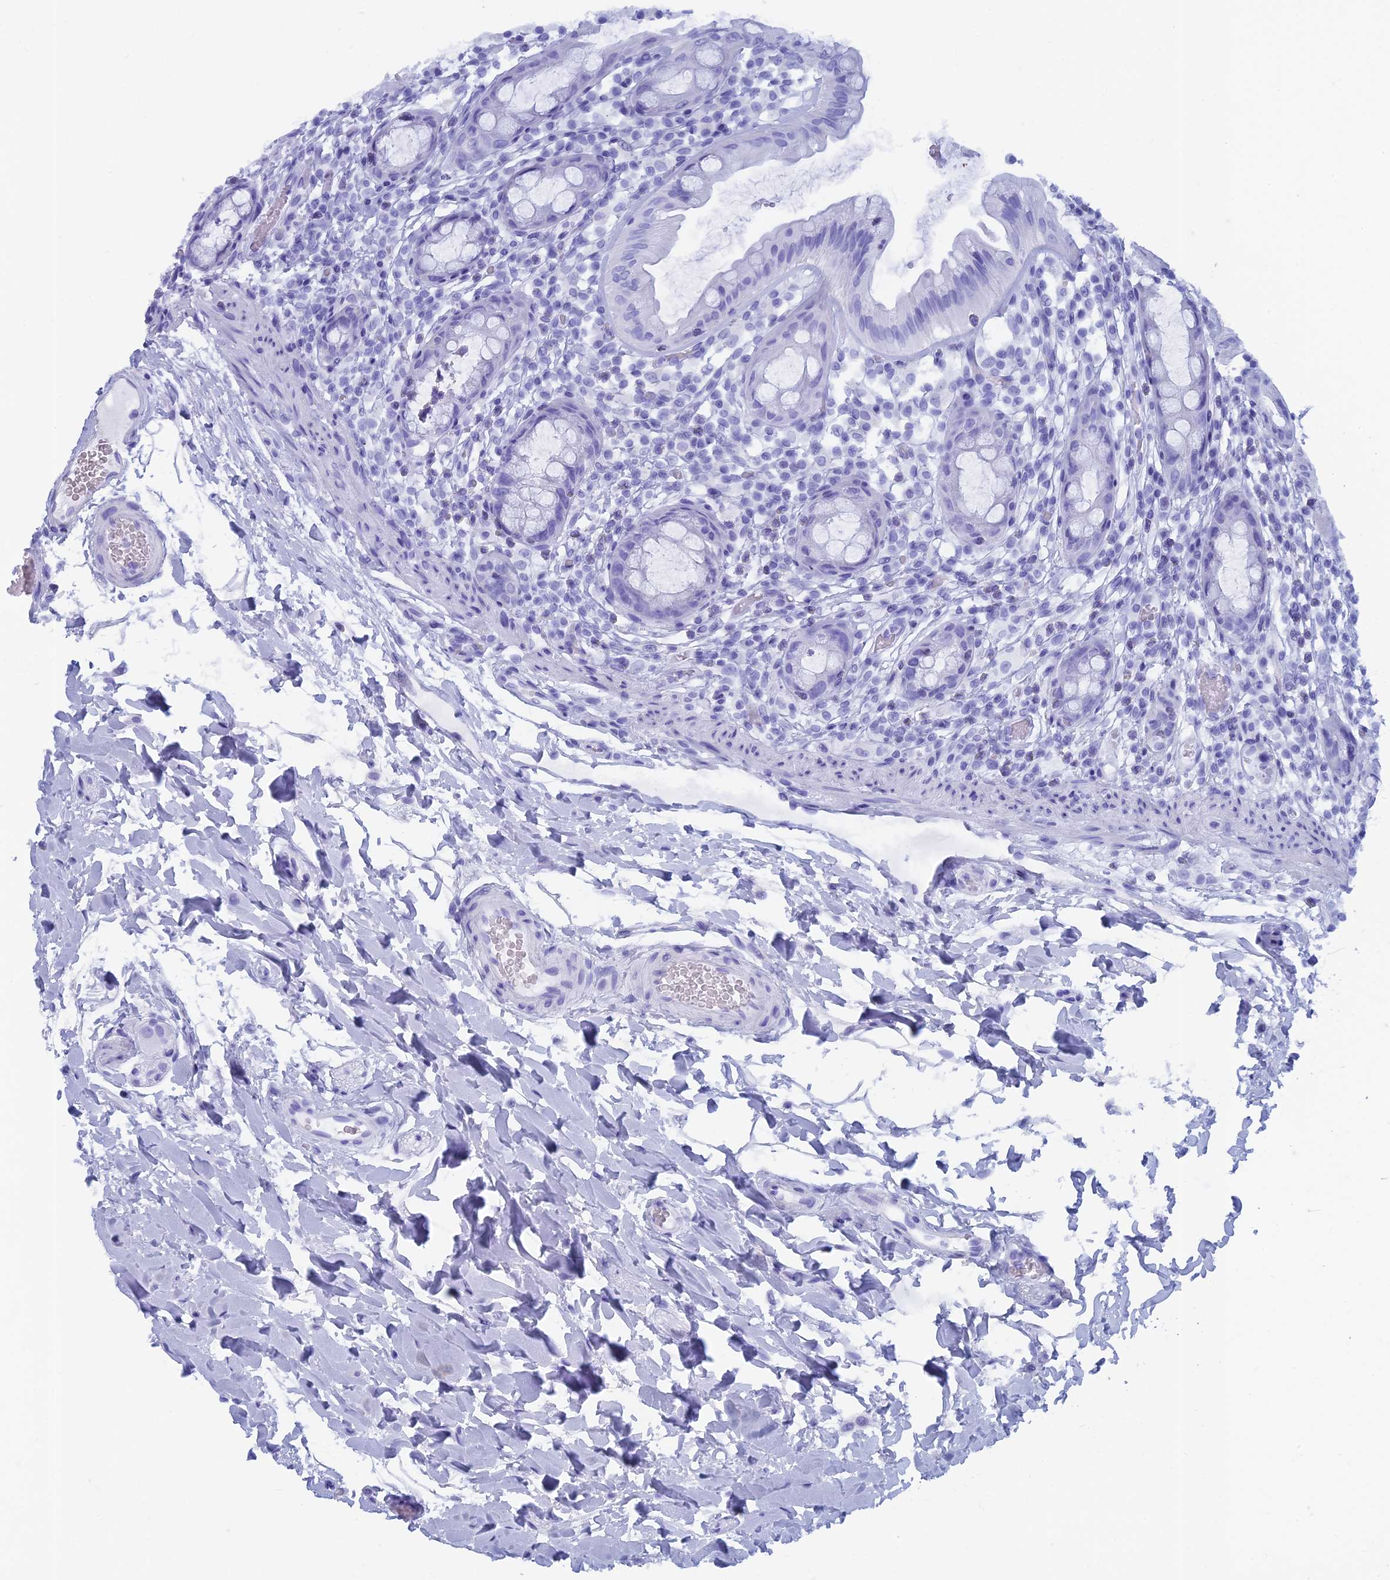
{"staining": {"intensity": "negative", "quantity": "none", "location": "none"}, "tissue": "rectum", "cell_type": "Glandular cells", "image_type": "normal", "snomed": [{"axis": "morphology", "description": "Normal tissue, NOS"}, {"axis": "topography", "description": "Rectum"}], "caption": "Immunohistochemistry (IHC) photomicrograph of benign rectum stained for a protein (brown), which exhibits no positivity in glandular cells.", "gene": "CAPS", "patient": {"sex": "female", "age": 57}}